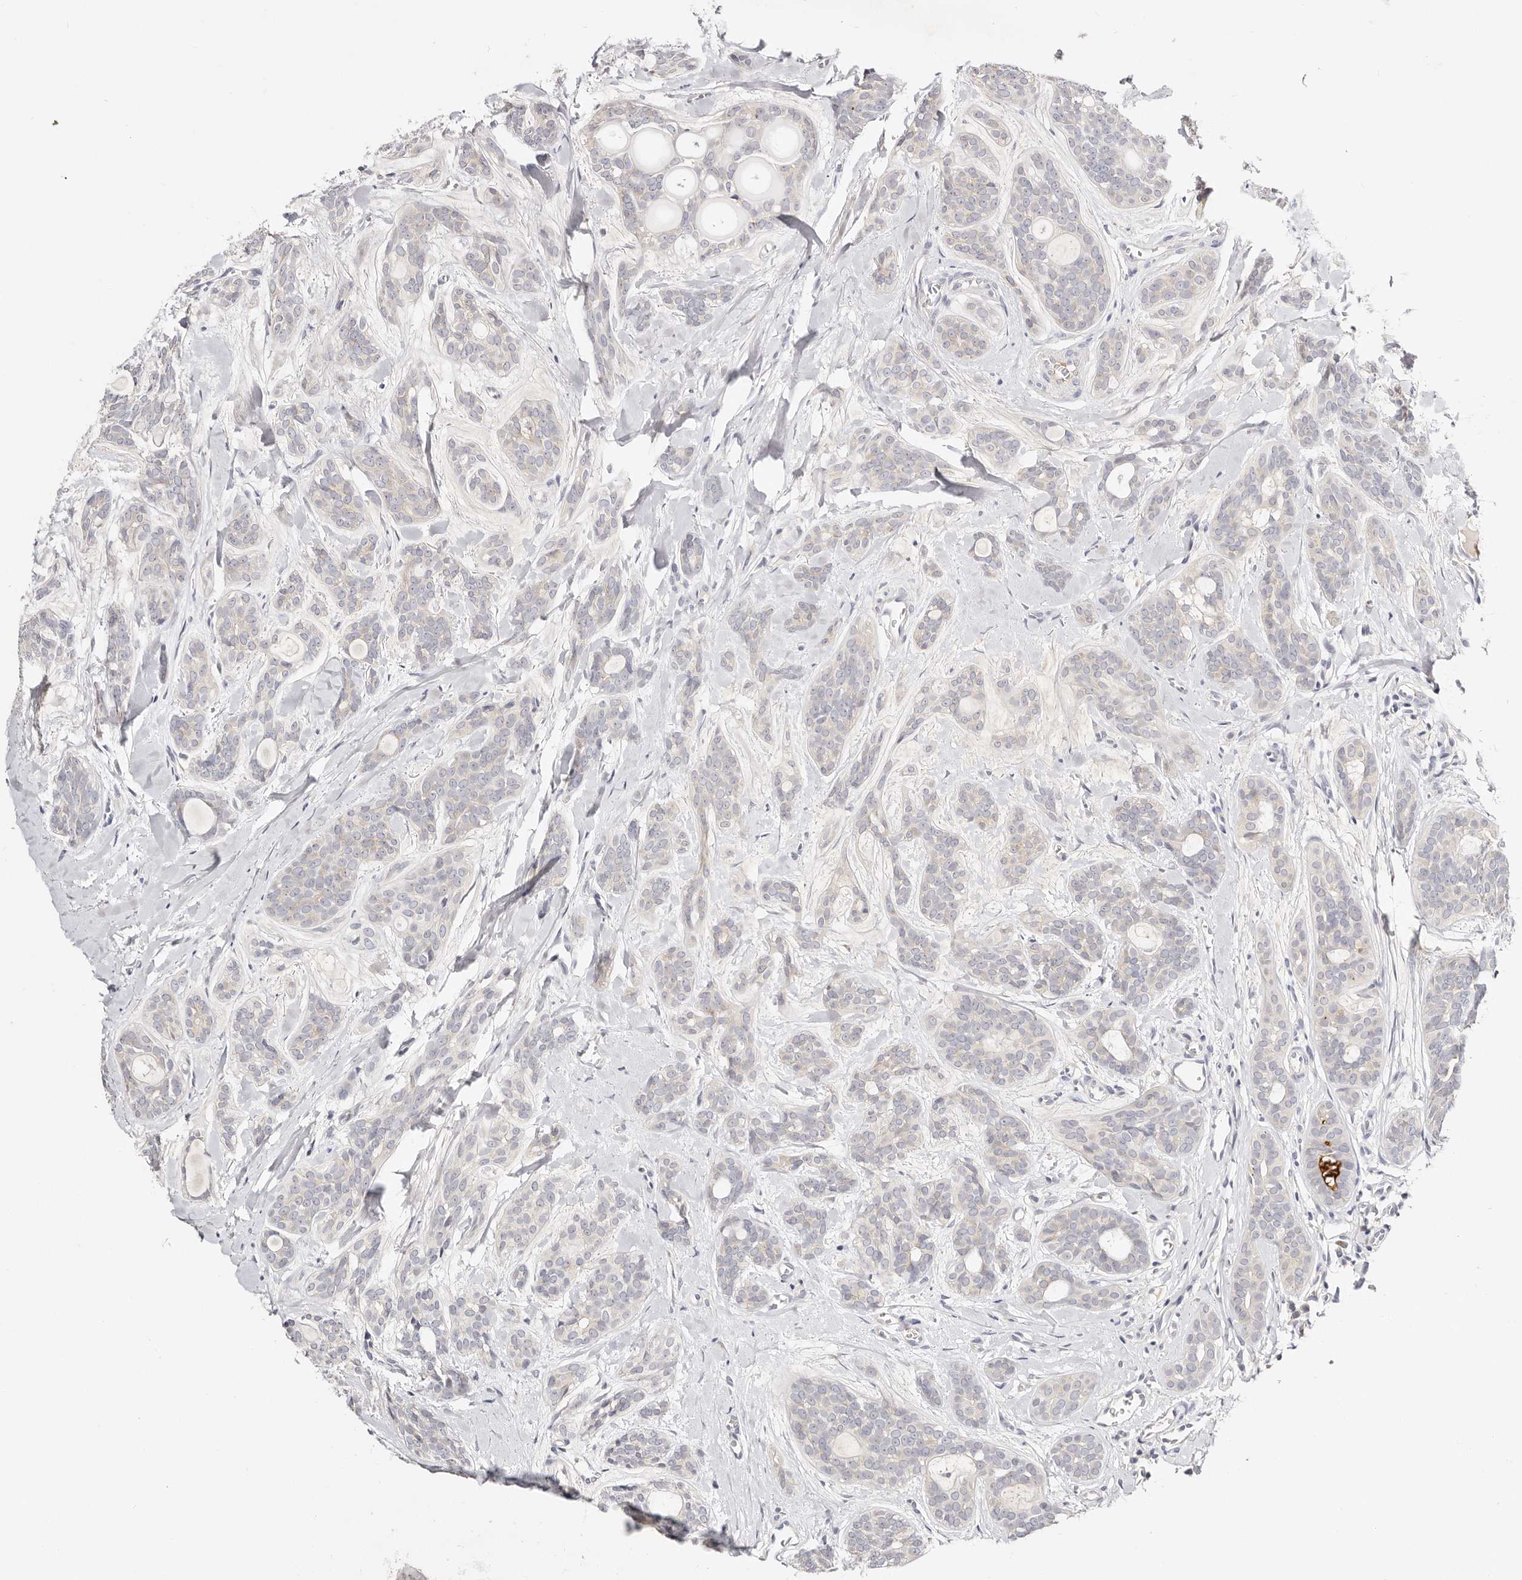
{"staining": {"intensity": "negative", "quantity": "none", "location": "none"}, "tissue": "head and neck cancer", "cell_type": "Tumor cells", "image_type": "cancer", "snomed": [{"axis": "morphology", "description": "Adenocarcinoma, NOS"}, {"axis": "topography", "description": "Head-Neck"}], "caption": "IHC histopathology image of human head and neck adenocarcinoma stained for a protein (brown), which demonstrates no expression in tumor cells. Nuclei are stained in blue.", "gene": "DNASE1", "patient": {"sex": "male", "age": 66}}